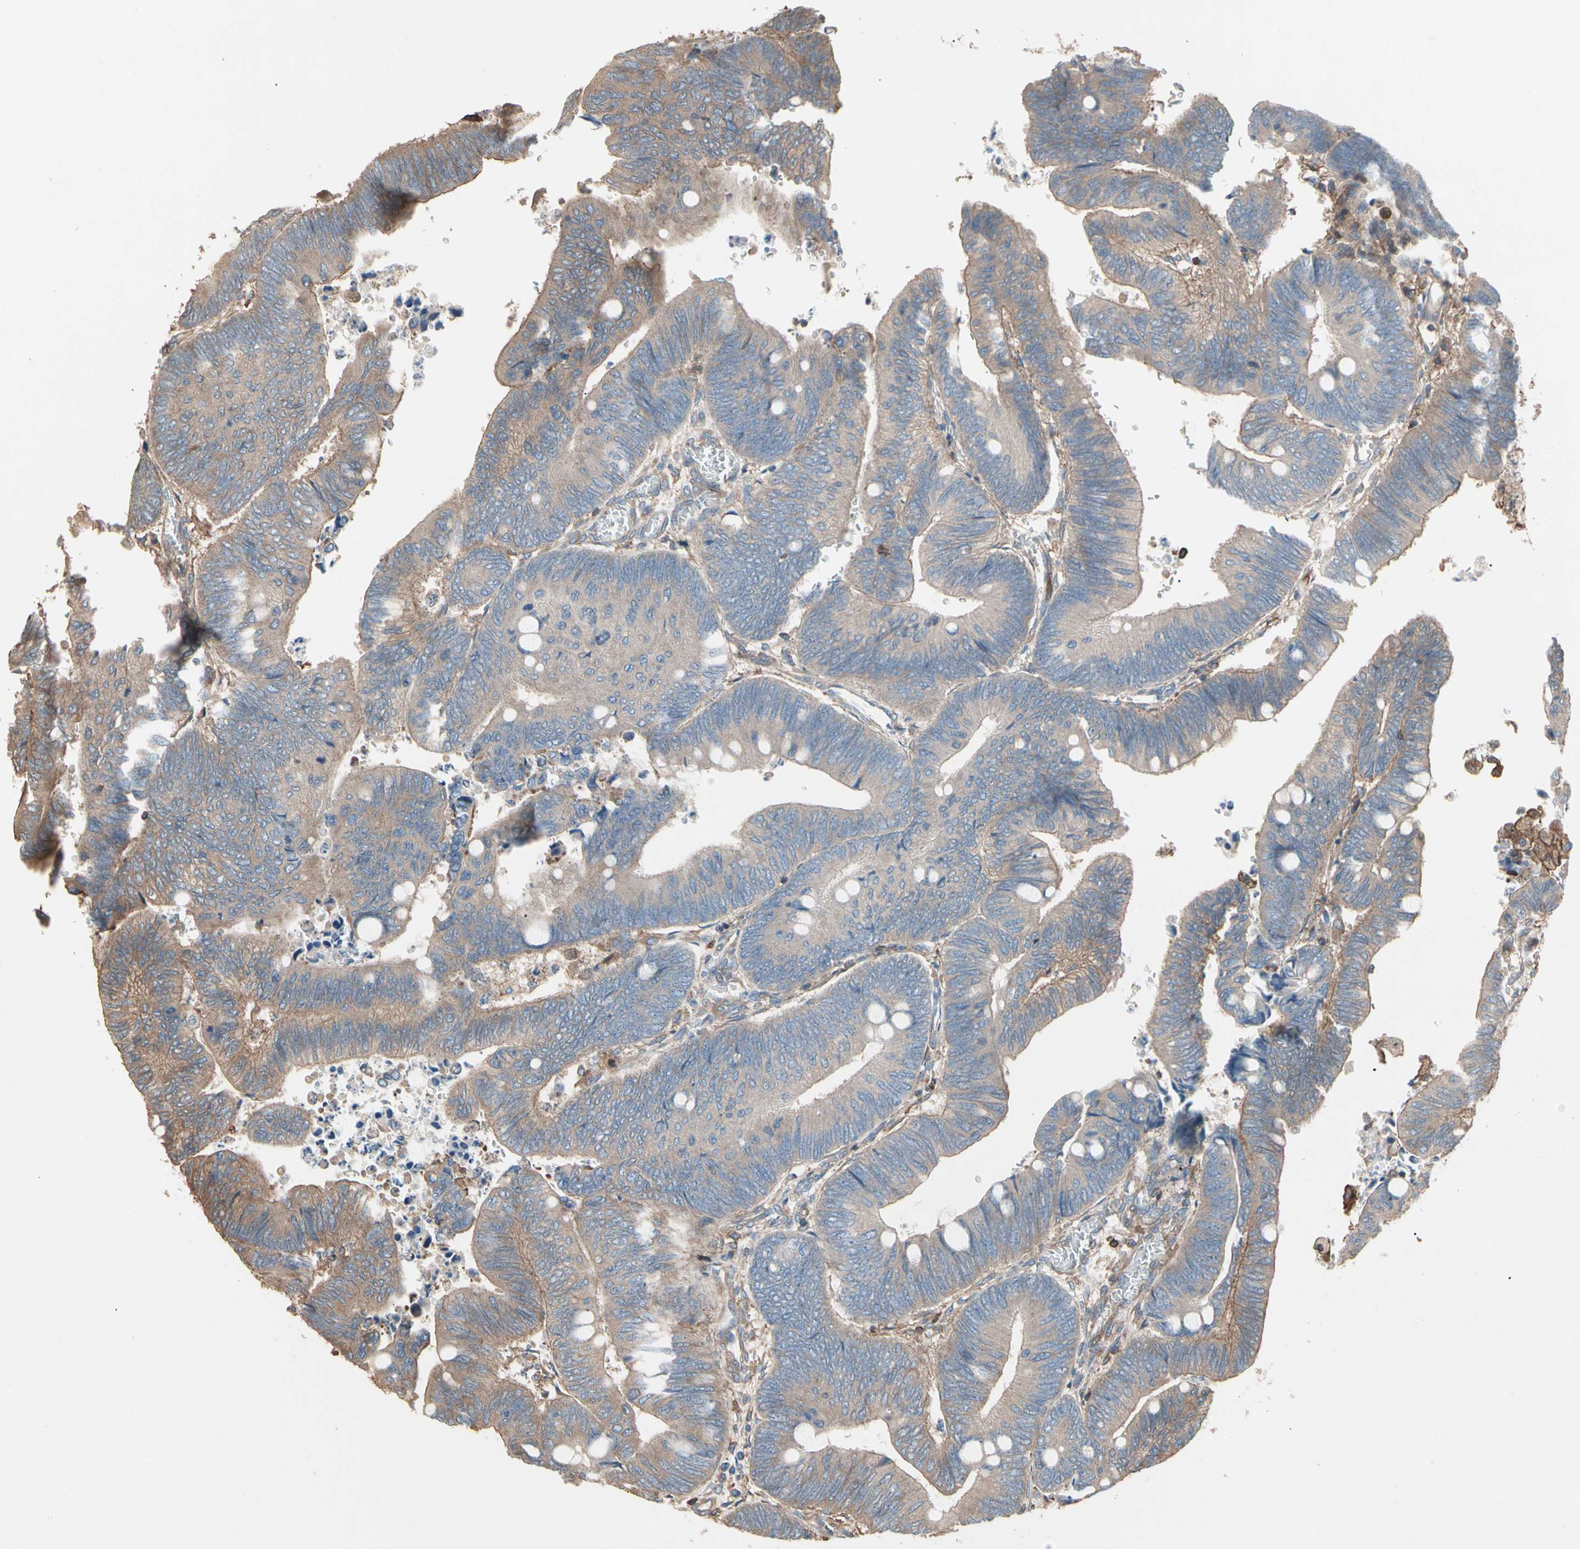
{"staining": {"intensity": "moderate", "quantity": ">75%", "location": "cytoplasmic/membranous"}, "tissue": "colorectal cancer", "cell_type": "Tumor cells", "image_type": "cancer", "snomed": [{"axis": "morphology", "description": "Normal tissue, NOS"}, {"axis": "morphology", "description": "Adenocarcinoma, NOS"}, {"axis": "topography", "description": "Rectum"}, {"axis": "topography", "description": "Peripheral nerve tissue"}], "caption": "Immunohistochemistry (DAB (3,3'-diaminobenzidine)) staining of colorectal cancer (adenocarcinoma) shows moderate cytoplasmic/membranous protein positivity in about >75% of tumor cells.", "gene": "AGBL2", "patient": {"sex": "male", "age": 92}}